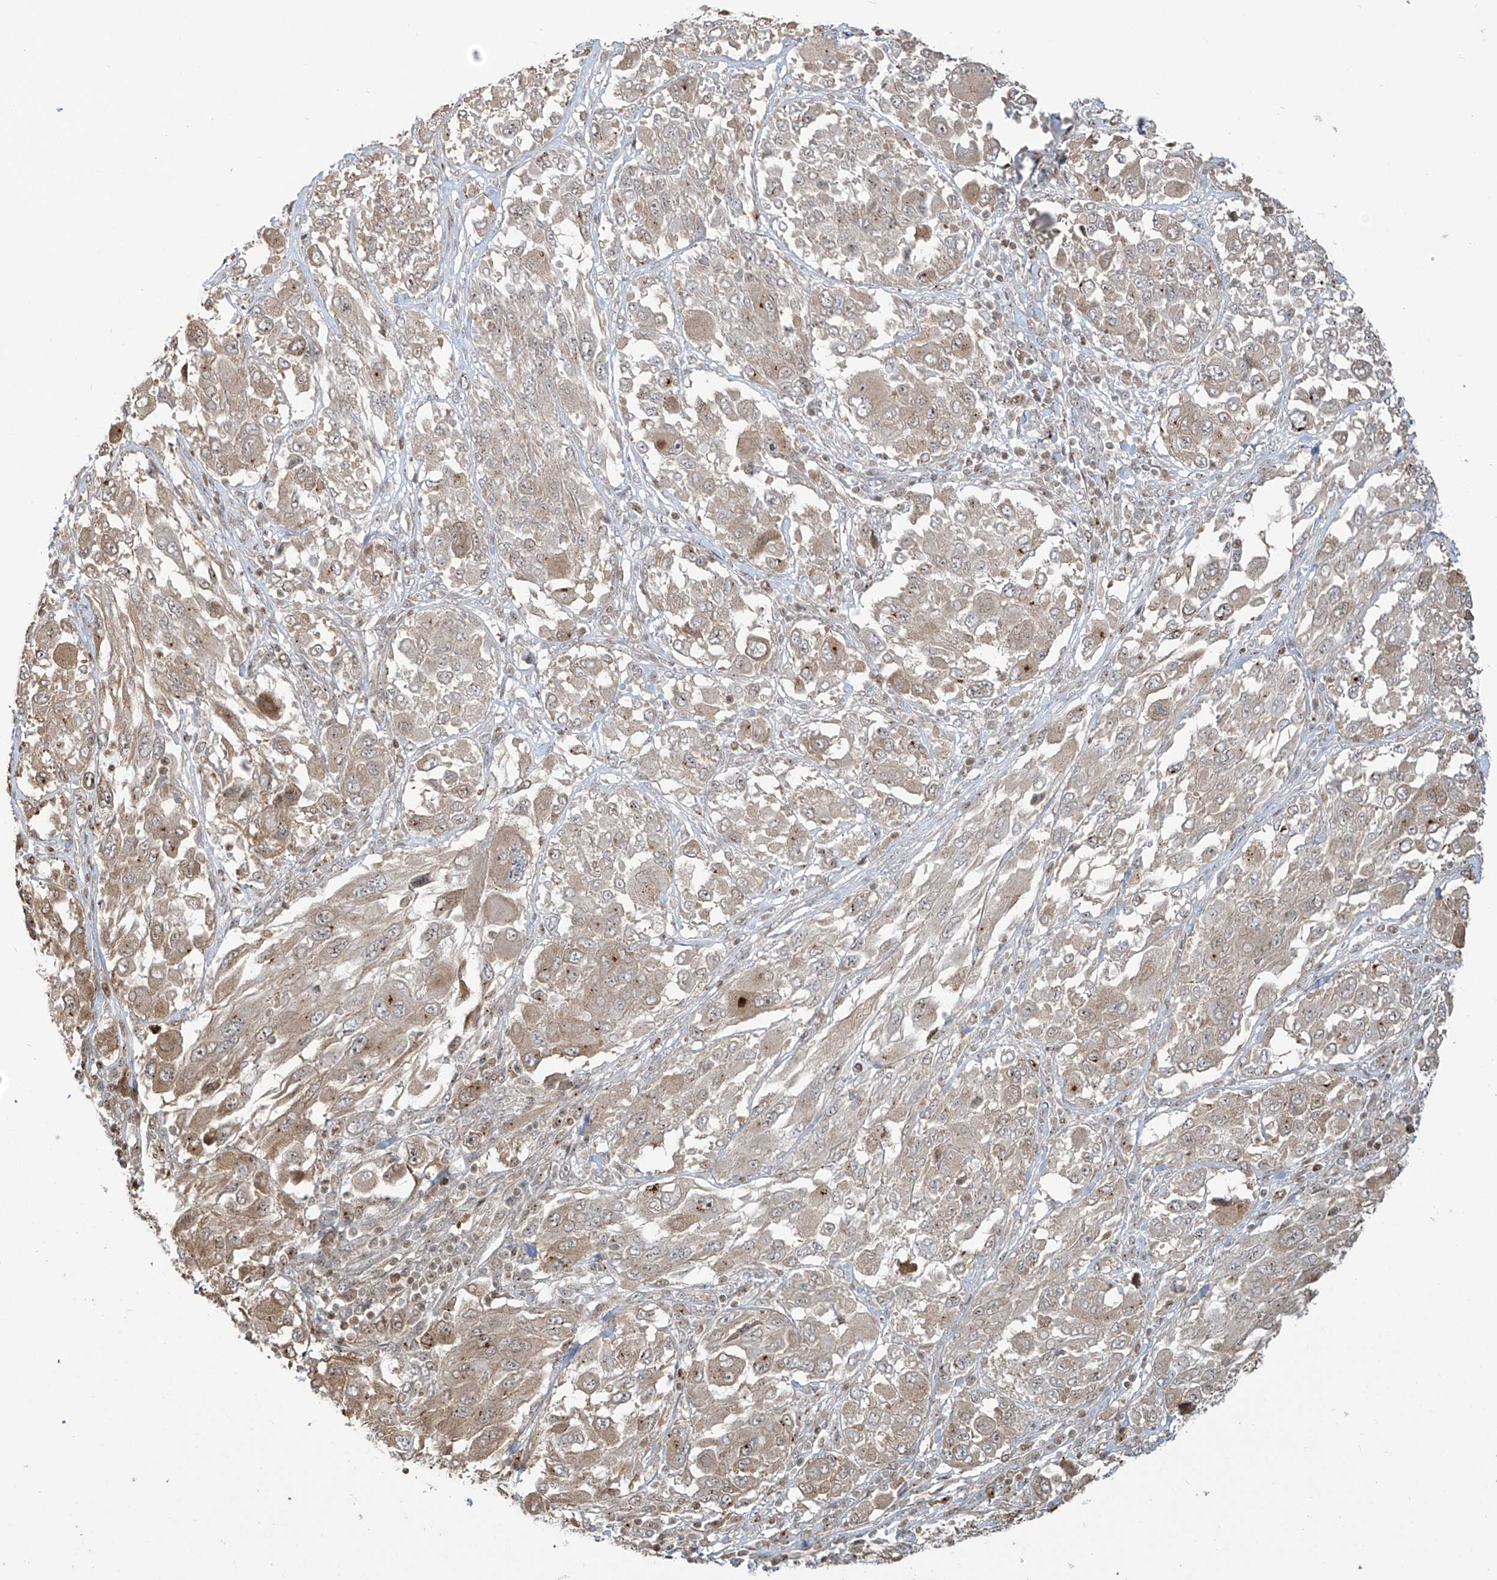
{"staining": {"intensity": "weak", "quantity": ">75%", "location": "cytoplasmic/membranous"}, "tissue": "melanoma", "cell_type": "Tumor cells", "image_type": "cancer", "snomed": [{"axis": "morphology", "description": "Malignant melanoma, NOS"}, {"axis": "topography", "description": "Skin"}], "caption": "About >75% of tumor cells in human malignant melanoma show weak cytoplasmic/membranous protein staining as visualized by brown immunohistochemical staining.", "gene": "VMP1", "patient": {"sex": "female", "age": 91}}